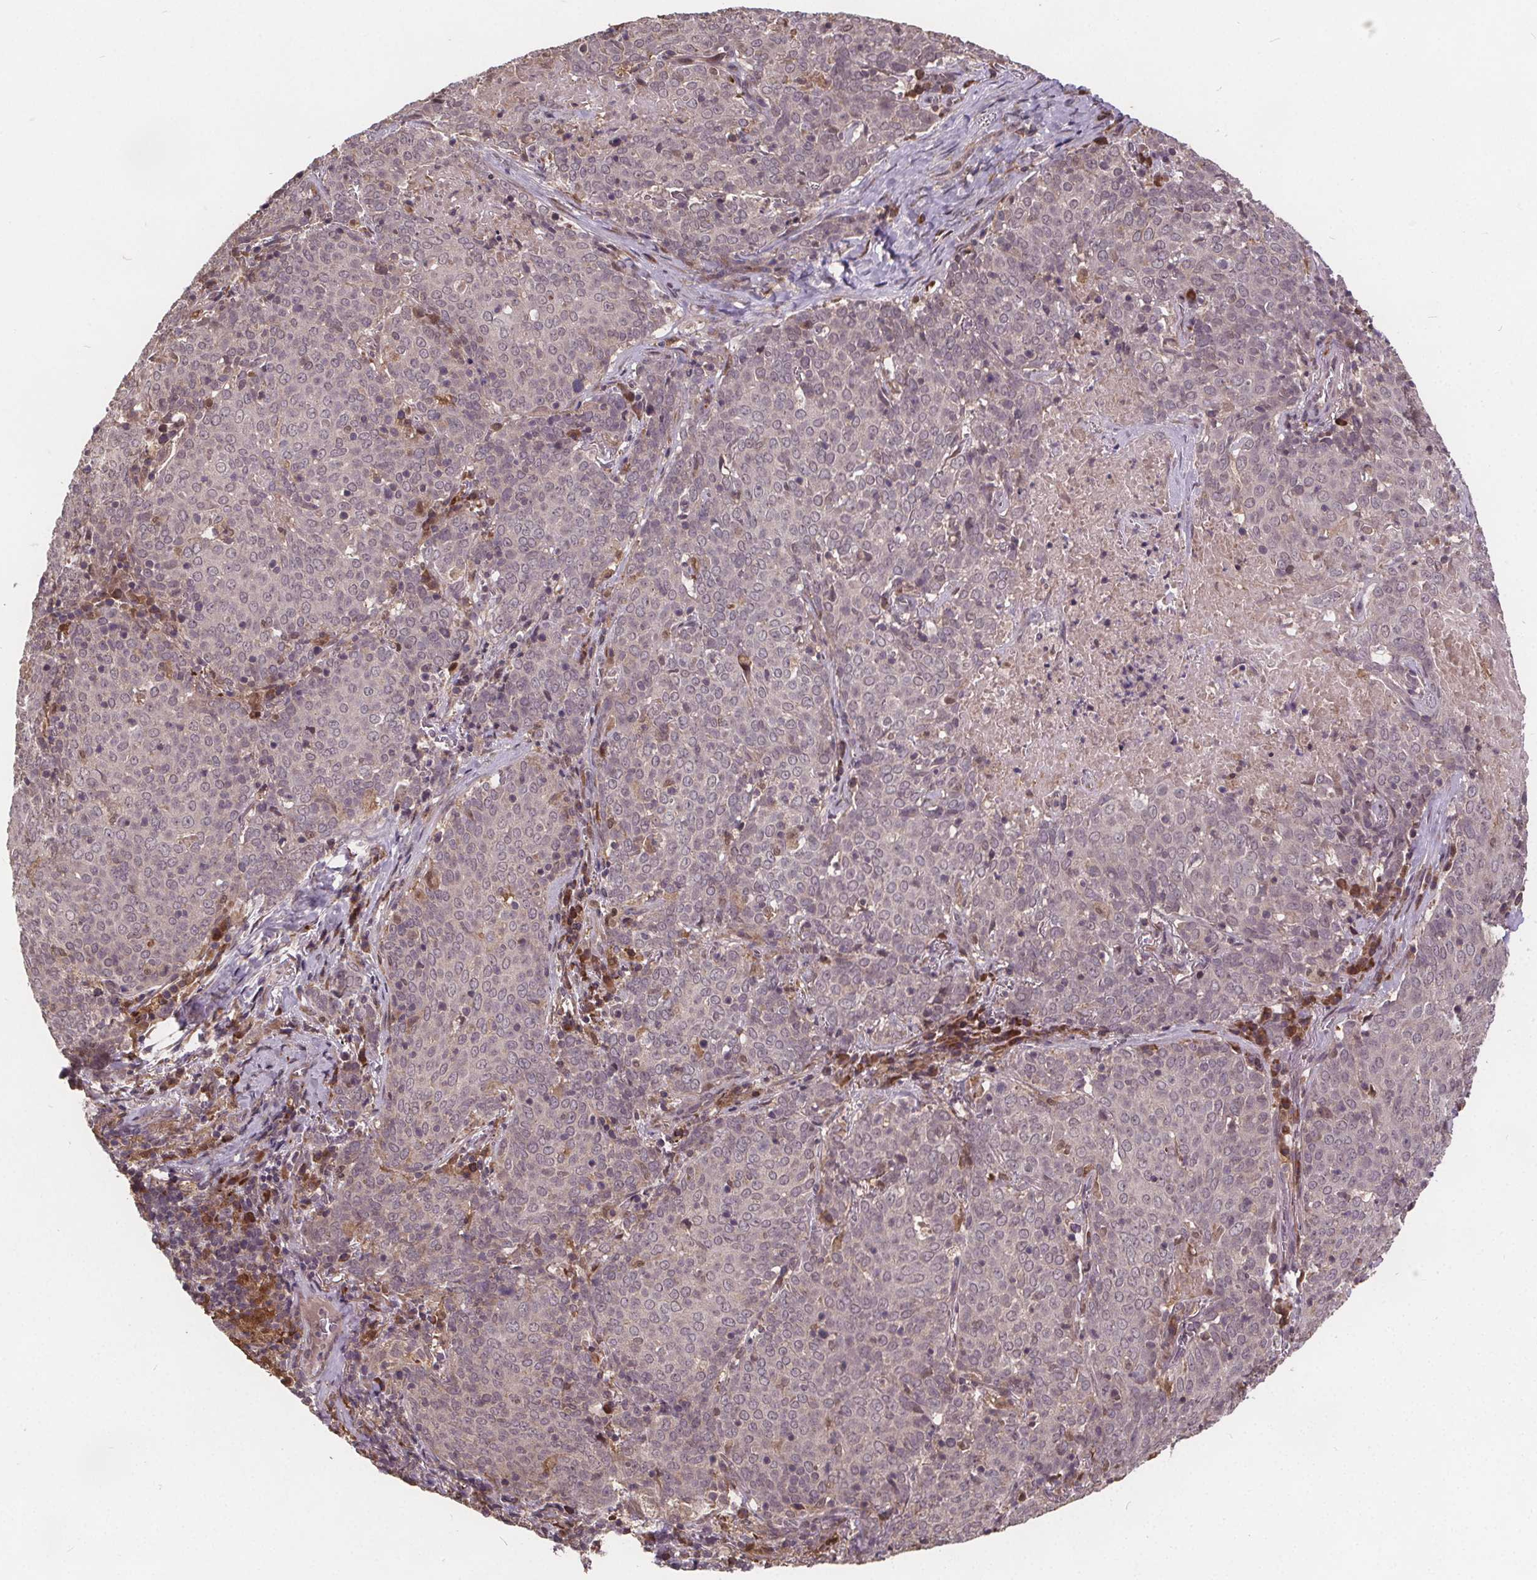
{"staining": {"intensity": "negative", "quantity": "none", "location": "none"}, "tissue": "lung cancer", "cell_type": "Tumor cells", "image_type": "cancer", "snomed": [{"axis": "morphology", "description": "Squamous cell carcinoma, NOS"}, {"axis": "topography", "description": "Lung"}], "caption": "A photomicrograph of squamous cell carcinoma (lung) stained for a protein displays no brown staining in tumor cells. The staining is performed using DAB brown chromogen with nuclei counter-stained in using hematoxylin.", "gene": "USP9X", "patient": {"sex": "male", "age": 82}}